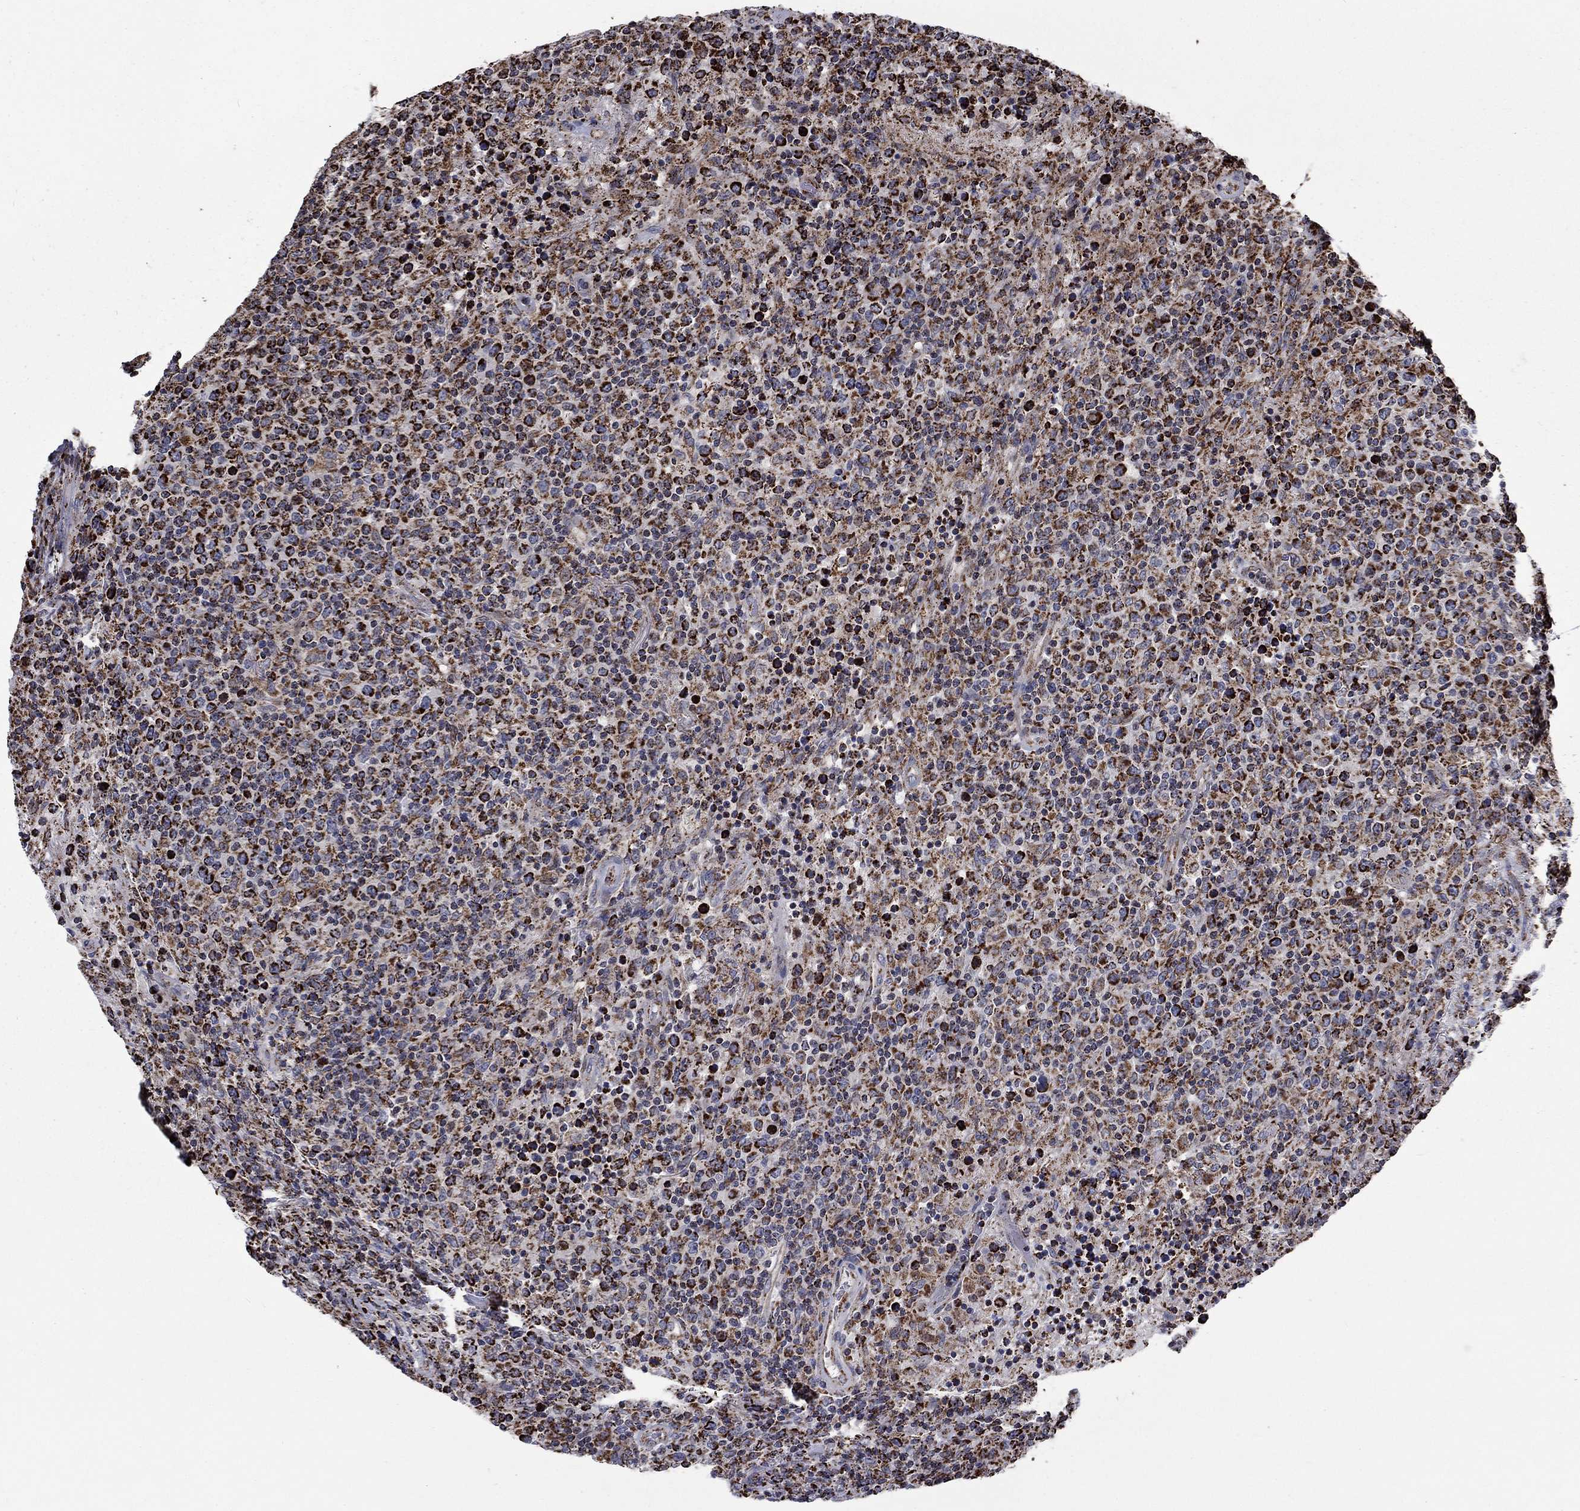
{"staining": {"intensity": "strong", "quantity": ">75%", "location": "cytoplasmic/membranous"}, "tissue": "lymphoma", "cell_type": "Tumor cells", "image_type": "cancer", "snomed": [{"axis": "morphology", "description": "Malignant lymphoma, non-Hodgkin's type, High grade"}, {"axis": "topography", "description": "Lung"}], "caption": "Lymphoma stained with a brown dye displays strong cytoplasmic/membranous positive staining in approximately >75% of tumor cells.", "gene": "MOAP1", "patient": {"sex": "male", "age": 79}}